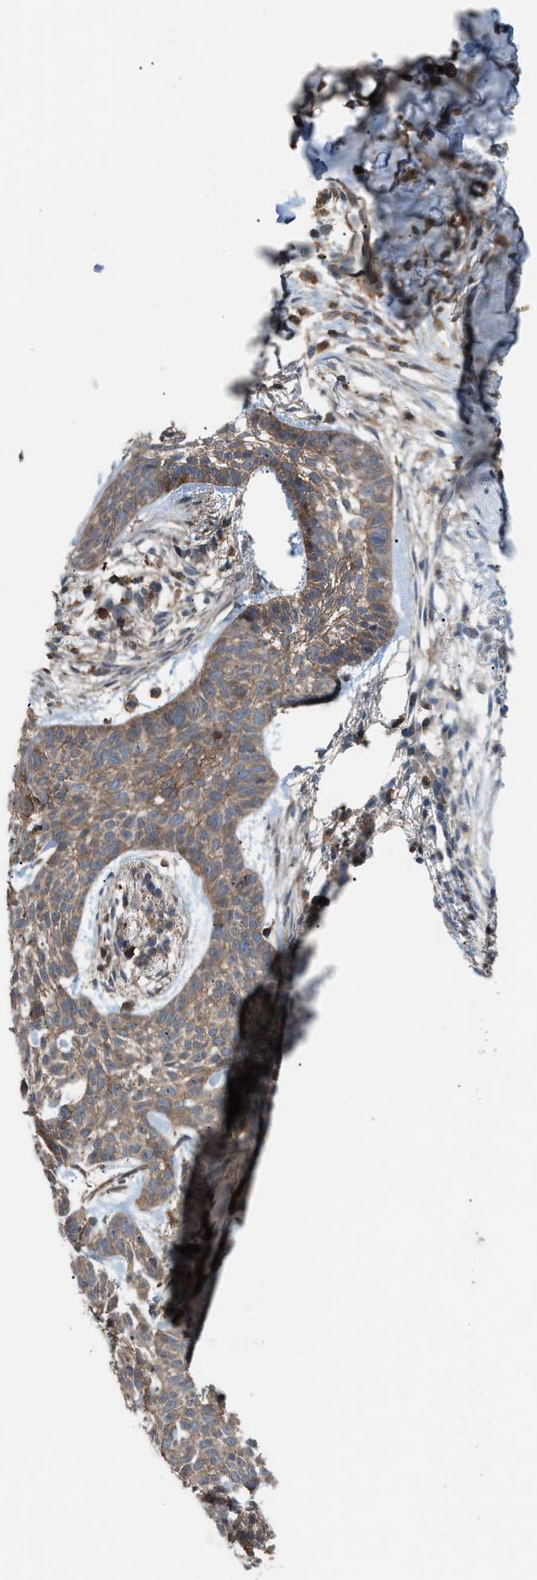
{"staining": {"intensity": "moderate", "quantity": ">75%", "location": "cytoplasmic/membranous"}, "tissue": "skin cancer", "cell_type": "Tumor cells", "image_type": "cancer", "snomed": [{"axis": "morphology", "description": "Basal cell carcinoma"}, {"axis": "topography", "description": "Skin"}], "caption": "An image showing moderate cytoplasmic/membranous positivity in about >75% of tumor cells in skin cancer (basal cell carcinoma), as visualized by brown immunohistochemical staining.", "gene": "DYRK1A", "patient": {"sex": "female", "age": 59}}